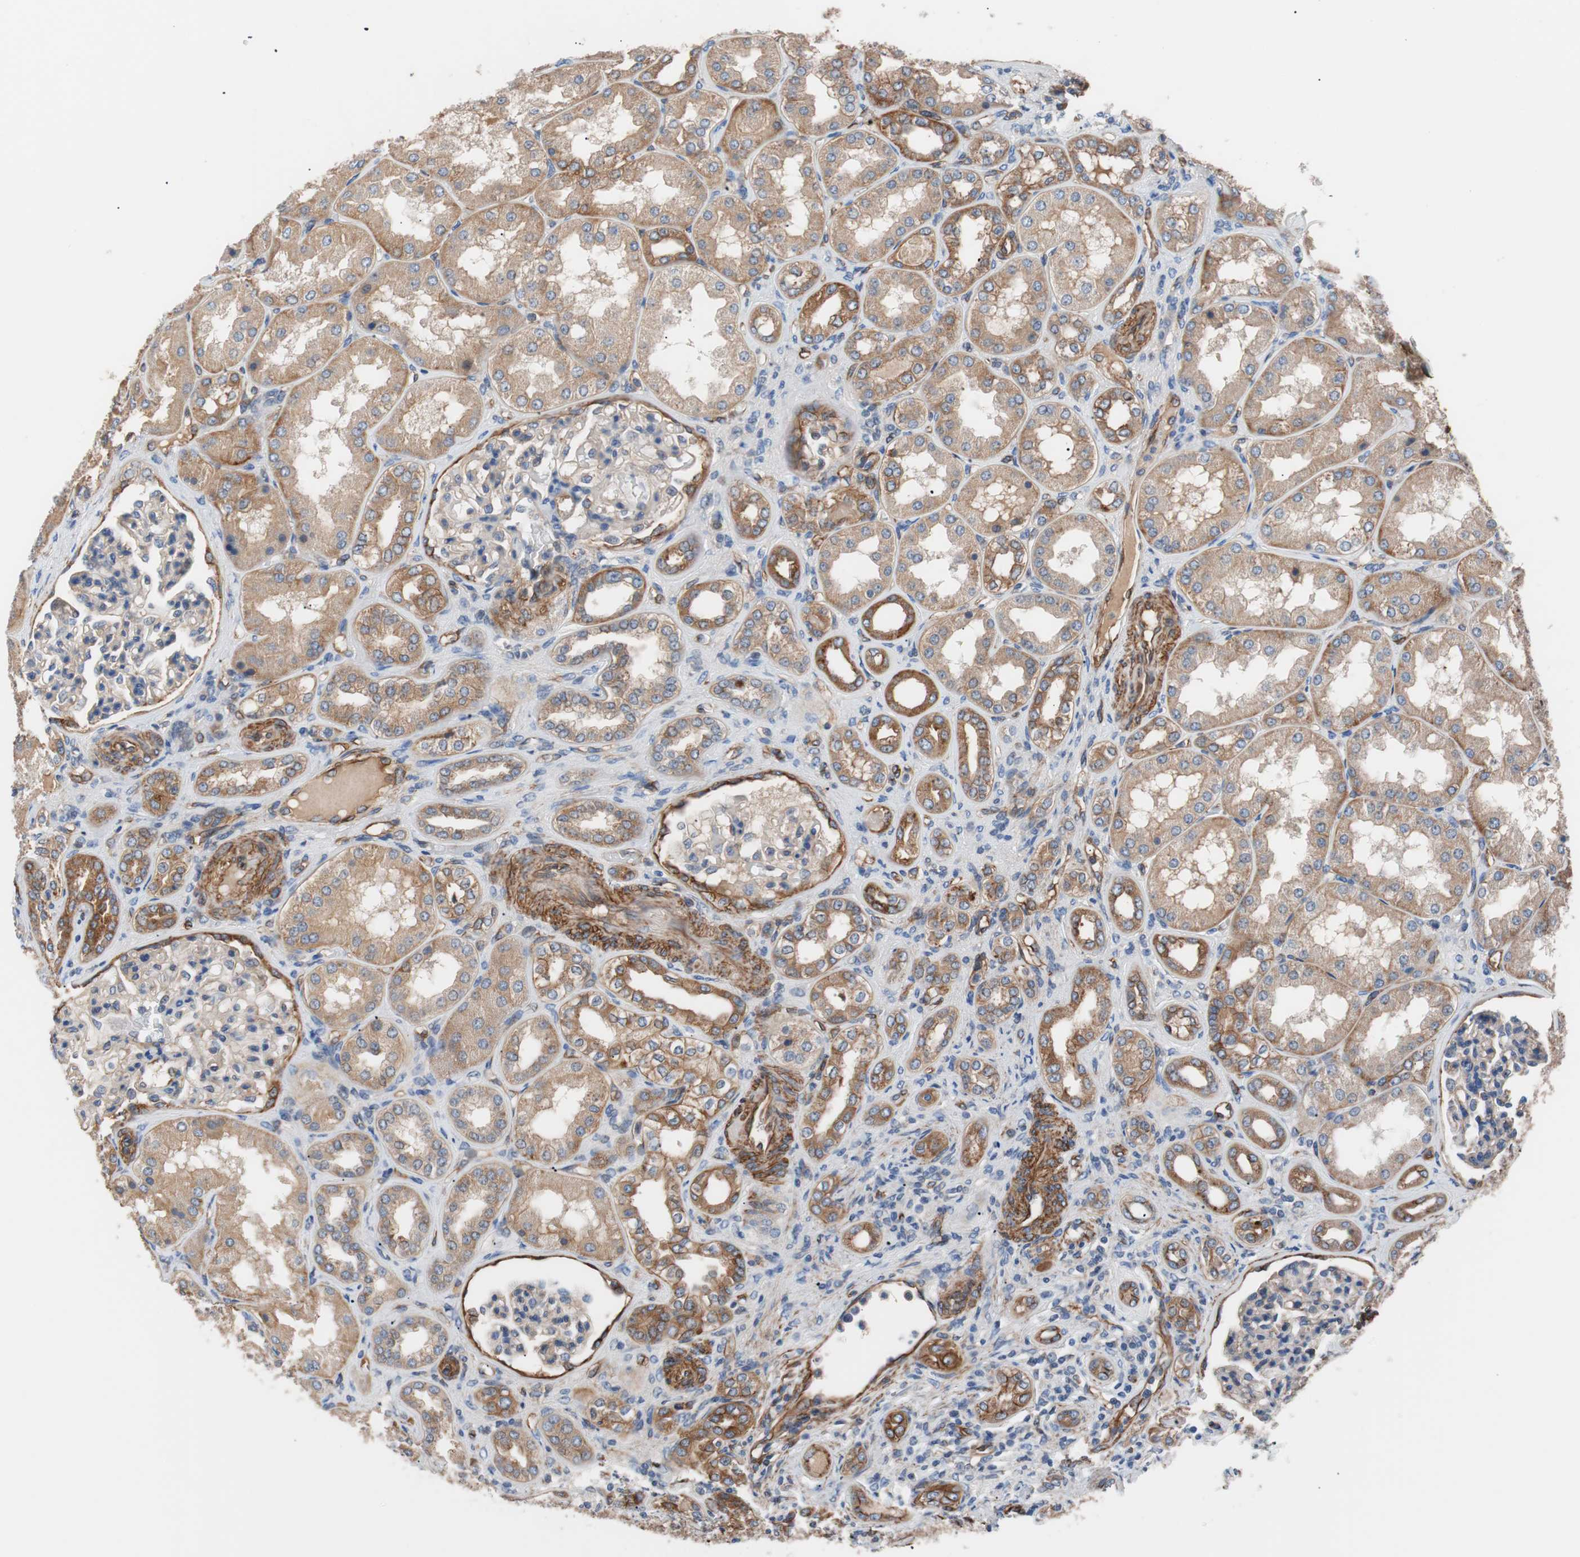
{"staining": {"intensity": "weak", "quantity": "<25%", "location": "cytoplasmic/membranous"}, "tissue": "kidney", "cell_type": "Cells in glomeruli", "image_type": "normal", "snomed": [{"axis": "morphology", "description": "Normal tissue, NOS"}, {"axis": "topography", "description": "Kidney"}], "caption": "DAB (3,3'-diaminobenzidine) immunohistochemical staining of normal human kidney displays no significant expression in cells in glomeruli. (DAB immunohistochemistry, high magnification).", "gene": "SPINT1", "patient": {"sex": "female", "age": 56}}